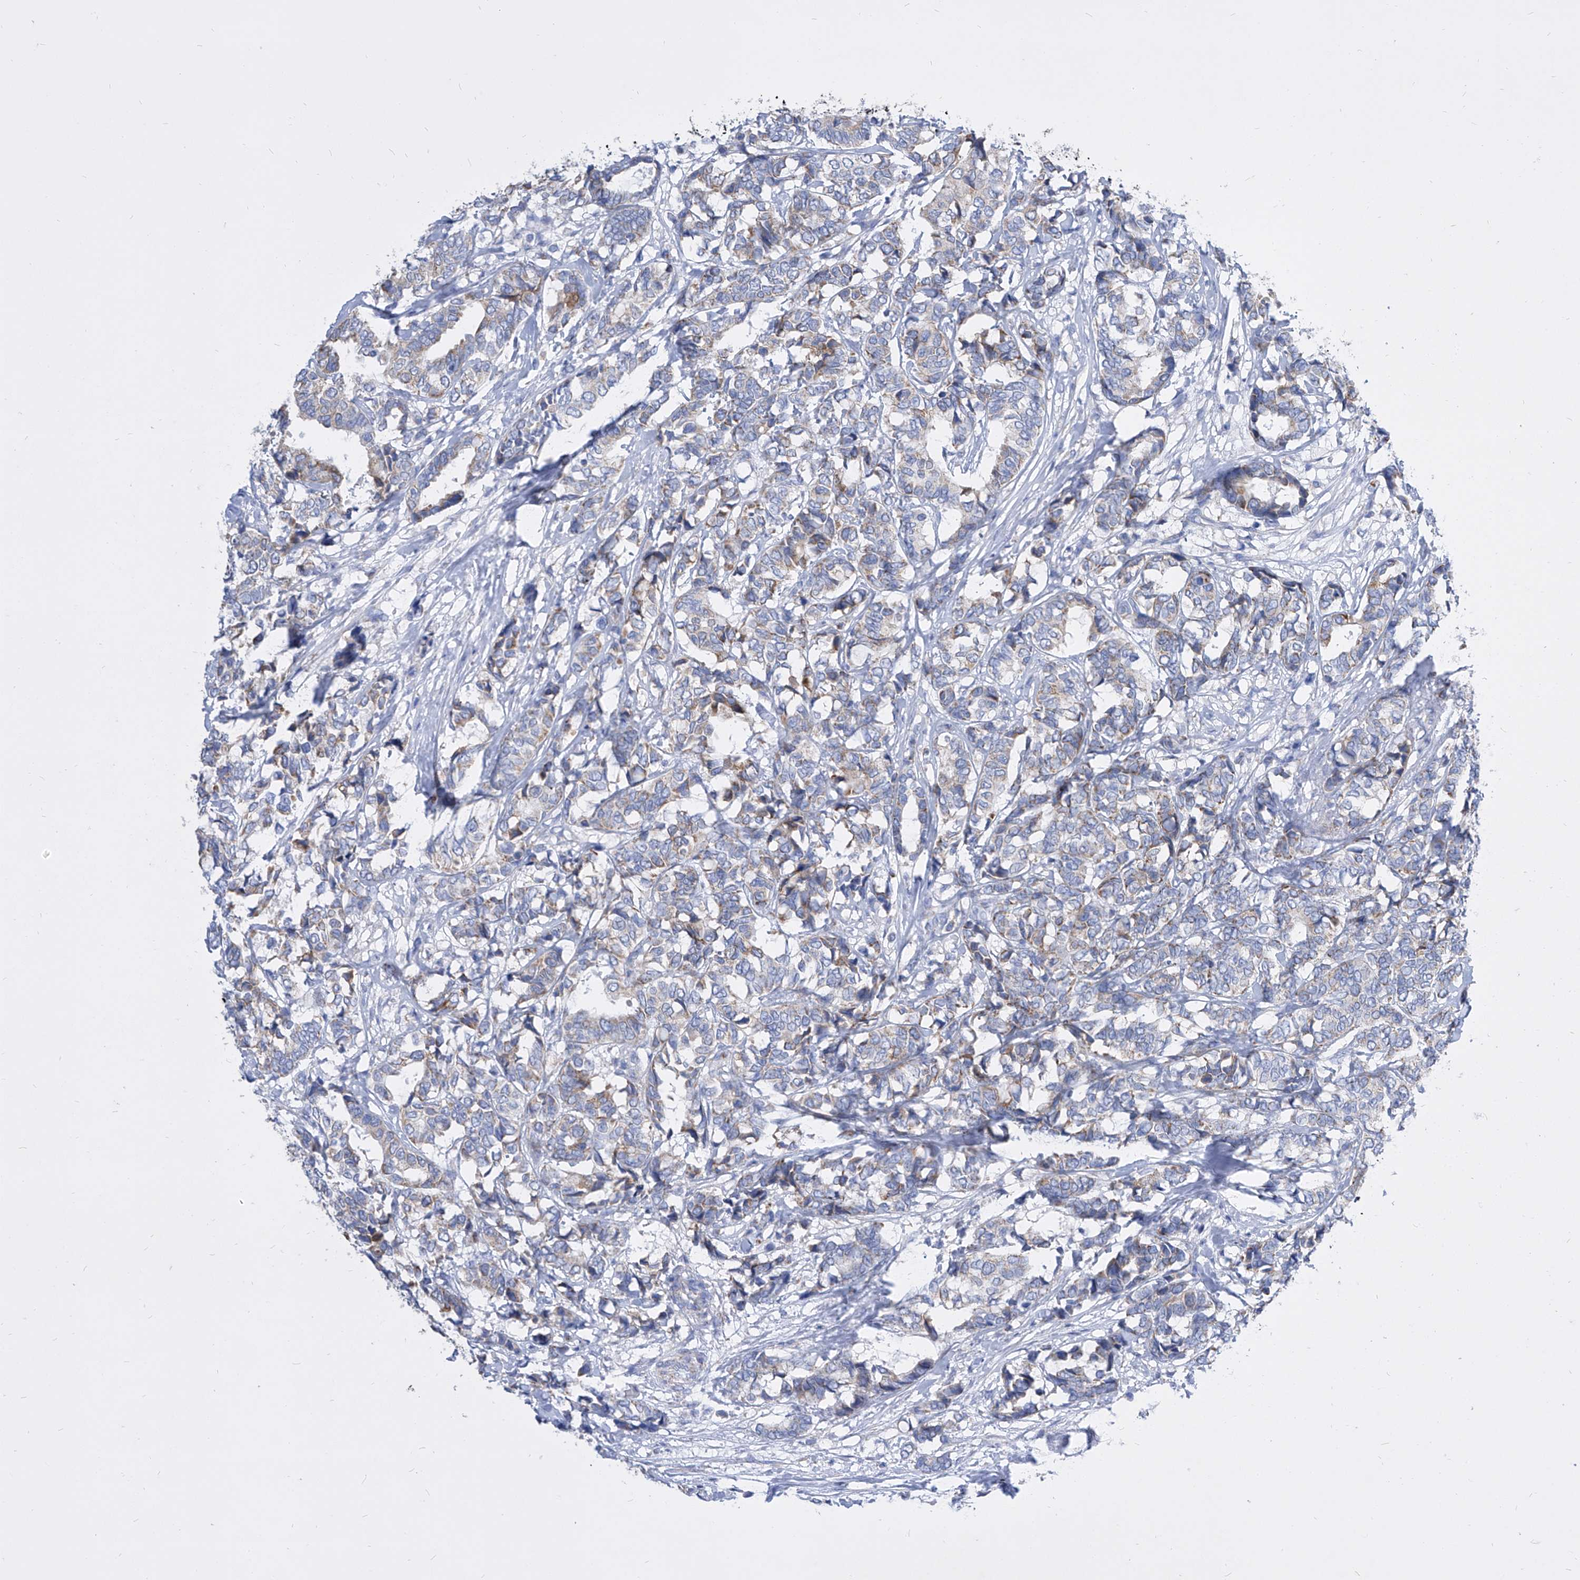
{"staining": {"intensity": "weak", "quantity": "<25%", "location": "cytoplasmic/membranous"}, "tissue": "breast cancer", "cell_type": "Tumor cells", "image_type": "cancer", "snomed": [{"axis": "morphology", "description": "Duct carcinoma"}, {"axis": "topography", "description": "Breast"}], "caption": "The immunohistochemistry image has no significant positivity in tumor cells of breast intraductal carcinoma tissue. Brightfield microscopy of immunohistochemistry stained with DAB (brown) and hematoxylin (blue), captured at high magnification.", "gene": "COQ3", "patient": {"sex": "female", "age": 87}}